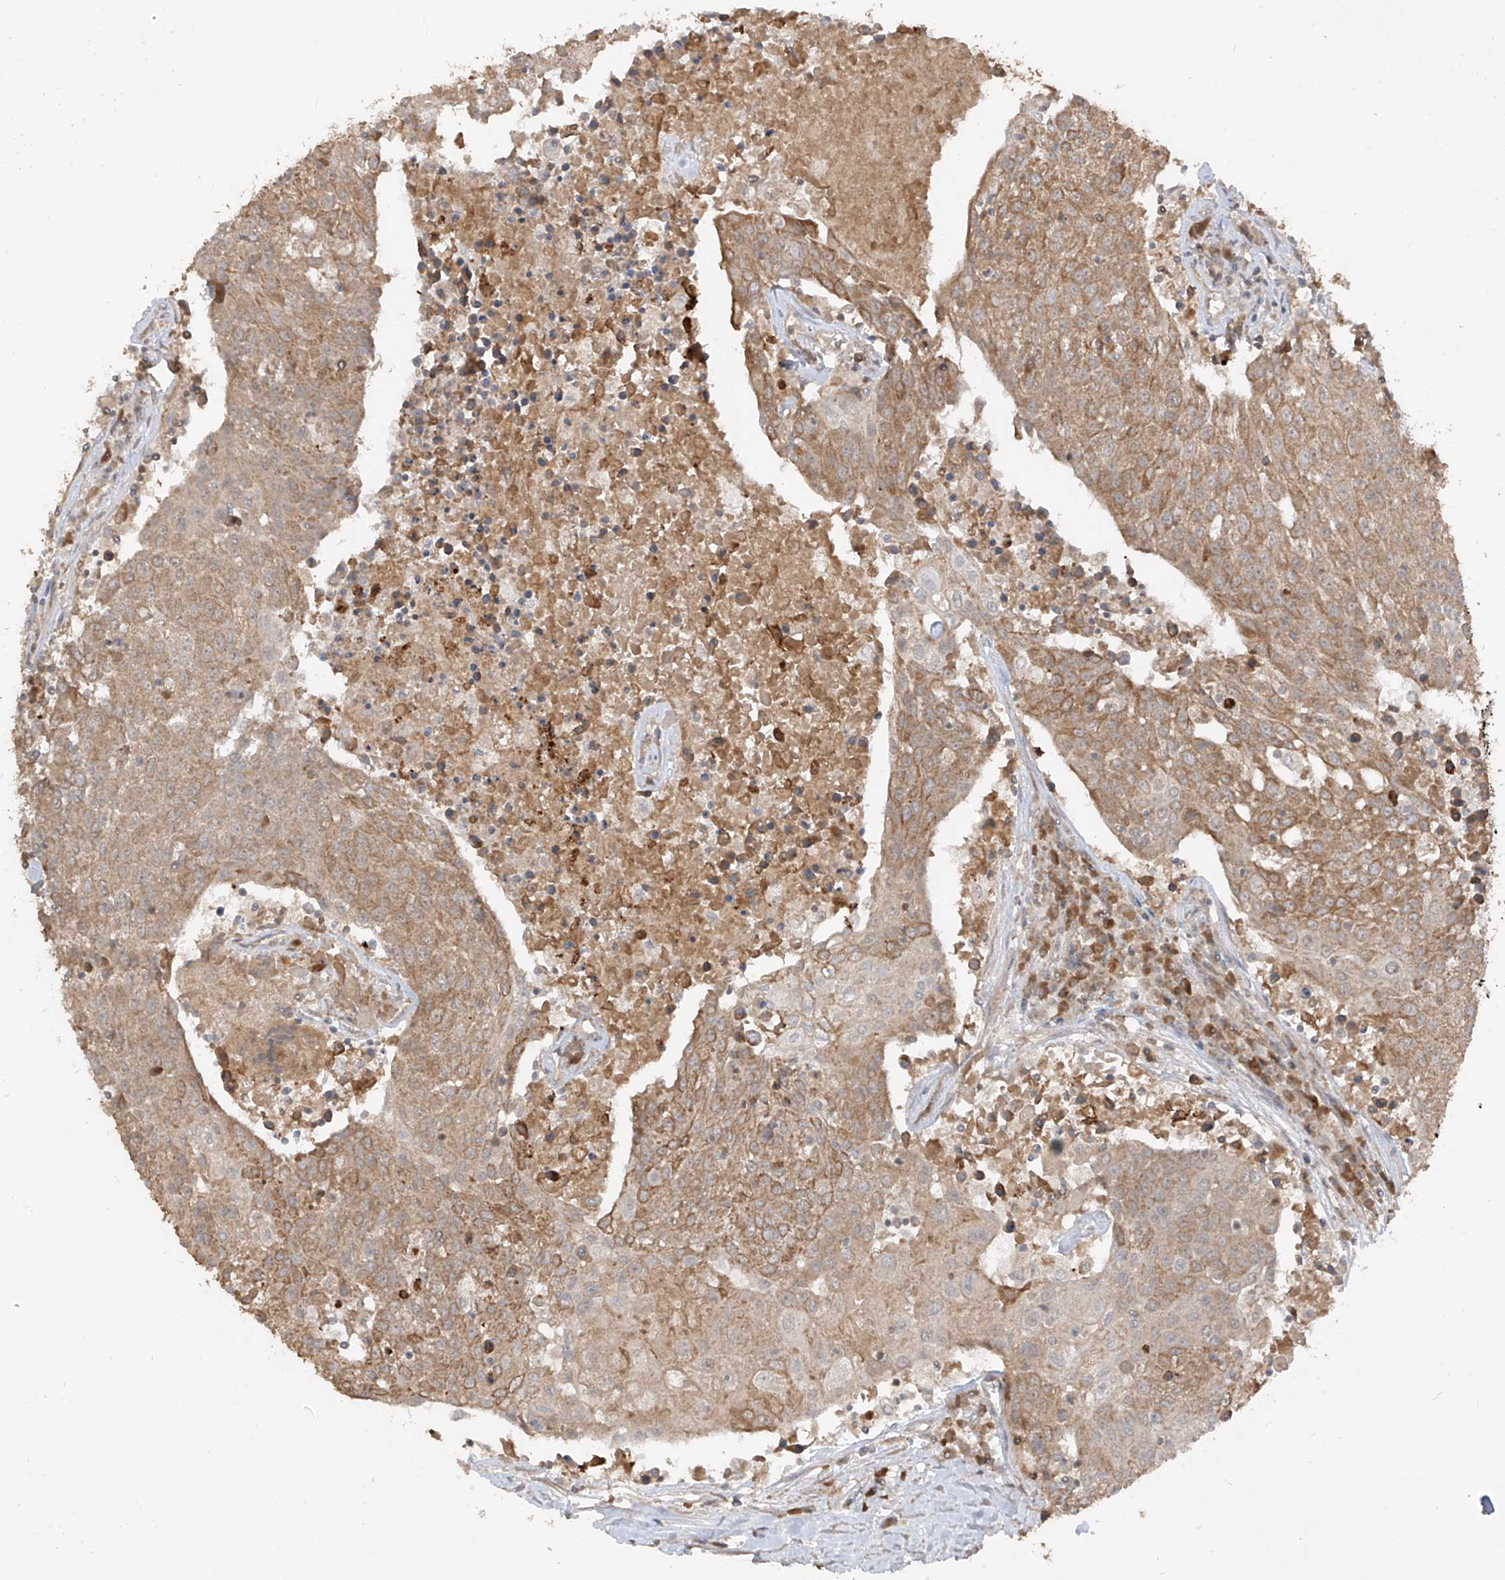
{"staining": {"intensity": "moderate", "quantity": ">75%", "location": "cytoplasmic/membranous"}, "tissue": "urothelial cancer", "cell_type": "Tumor cells", "image_type": "cancer", "snomed": [{"axis": "morphology", "description": "Urothelial carcinoma, High grade"}, {"axis": "topography", "description": "Urinary bladder"}], "caption": "Immunohistochemistry image of neoplastic tissue: high-grade urothelial carcinoma stained using IHC displays medium levels of moderate protein expression localized specifically in the cytoplasmic/membranous of tumor cells, appearing as a cytoplasmic/membranous brown color.", "gene": "COLGALT2", "patient": {"sex": "female", "age": 85}}